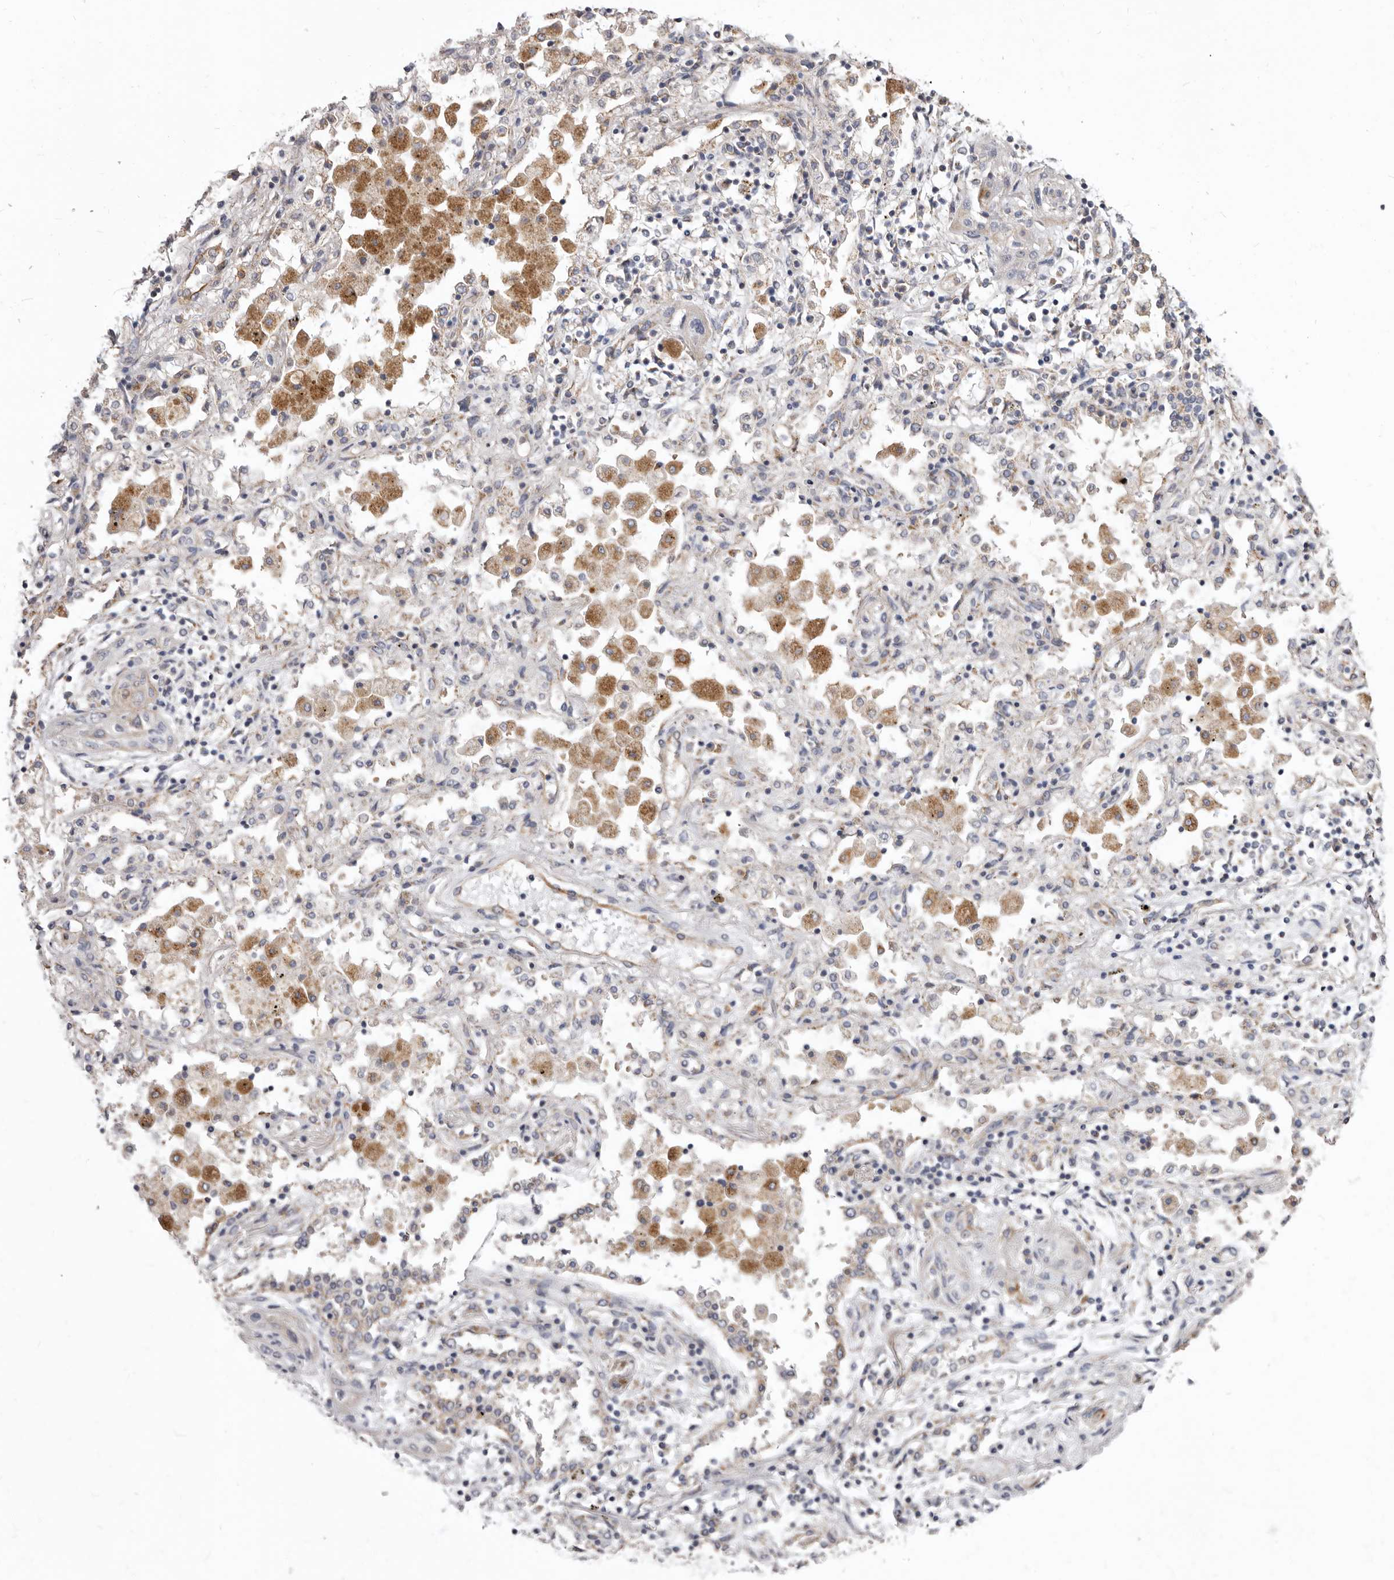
{"staining": {"intensity": "weak", "quantity": "25%-75%", "location": "cytoplasmic/membranous"}, "tissue": "lung cancer", "cell_type": "Tumor cells", "image_type": "cancer", "snomed": [{"axis": "morphology", "description": "Squamous cell carcinoma, NOS"}, {"axis": "topography", "description": "Lung"}], "caption": "This image displays IHC staining of human lung cancer (squamous cell carcinoma), with low weak cytoplasmic/membranous expression in about 25%-75% of tumor cells.", "gene": "FMO2", "patient": {"sex": "female", "age": 47}}